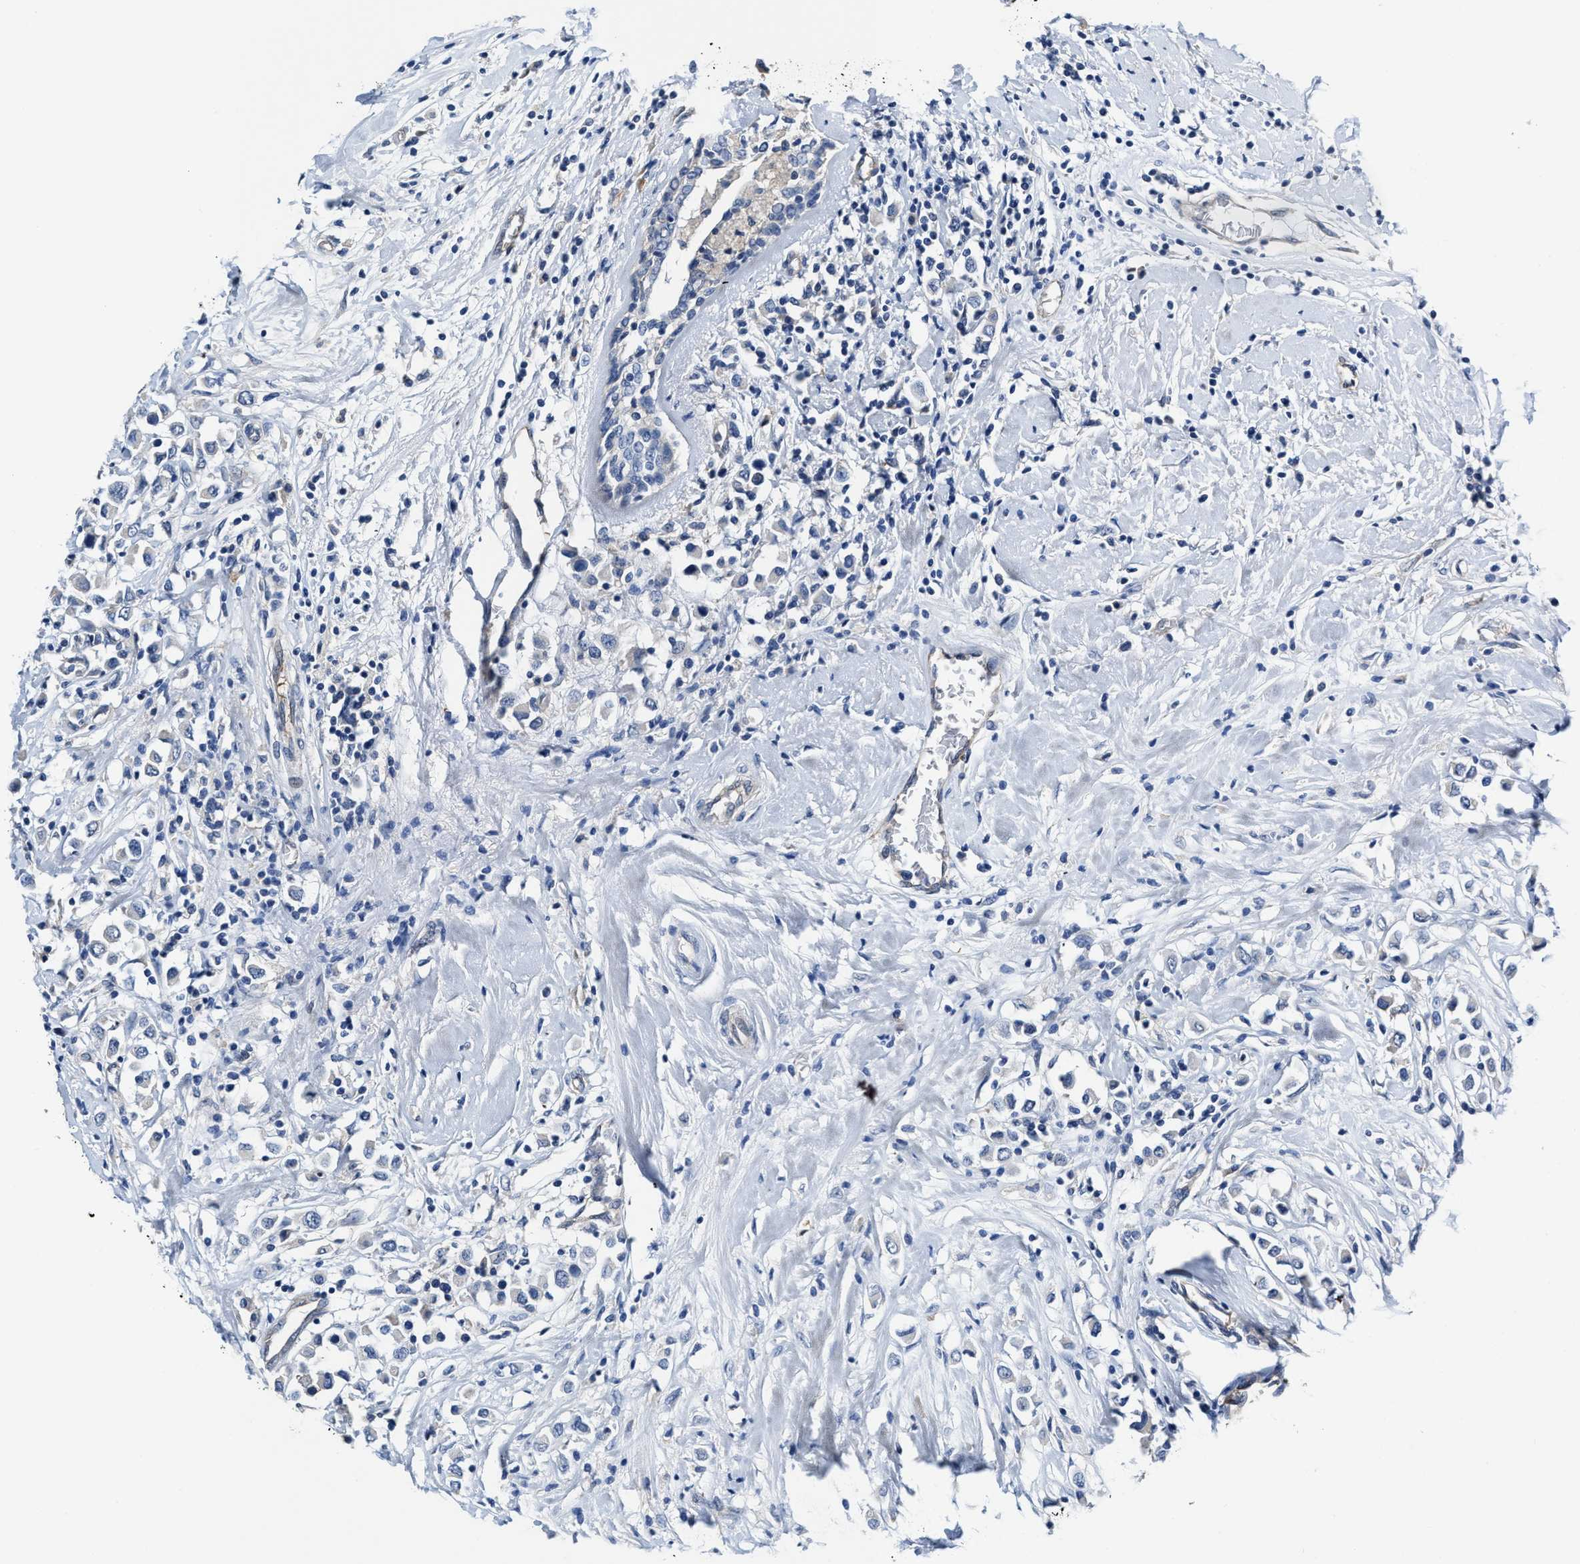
{"staining": {"intensity": "negative", "quantity": "none", "location": "none"}, "tissue": "breast cancer", "cell_type": "Tumor cells", "image_type": "cancer", "snomed": [{"axis": "morphology", "description": "Duct carcinoma"}, {"axis": "topography", "description": "Breast"}], "caption": "A micrograph of human breast cancer is negative for staining in tumor cells.", "gene": "C22orf42", "patient": {"sex": "female", "age": 61}}